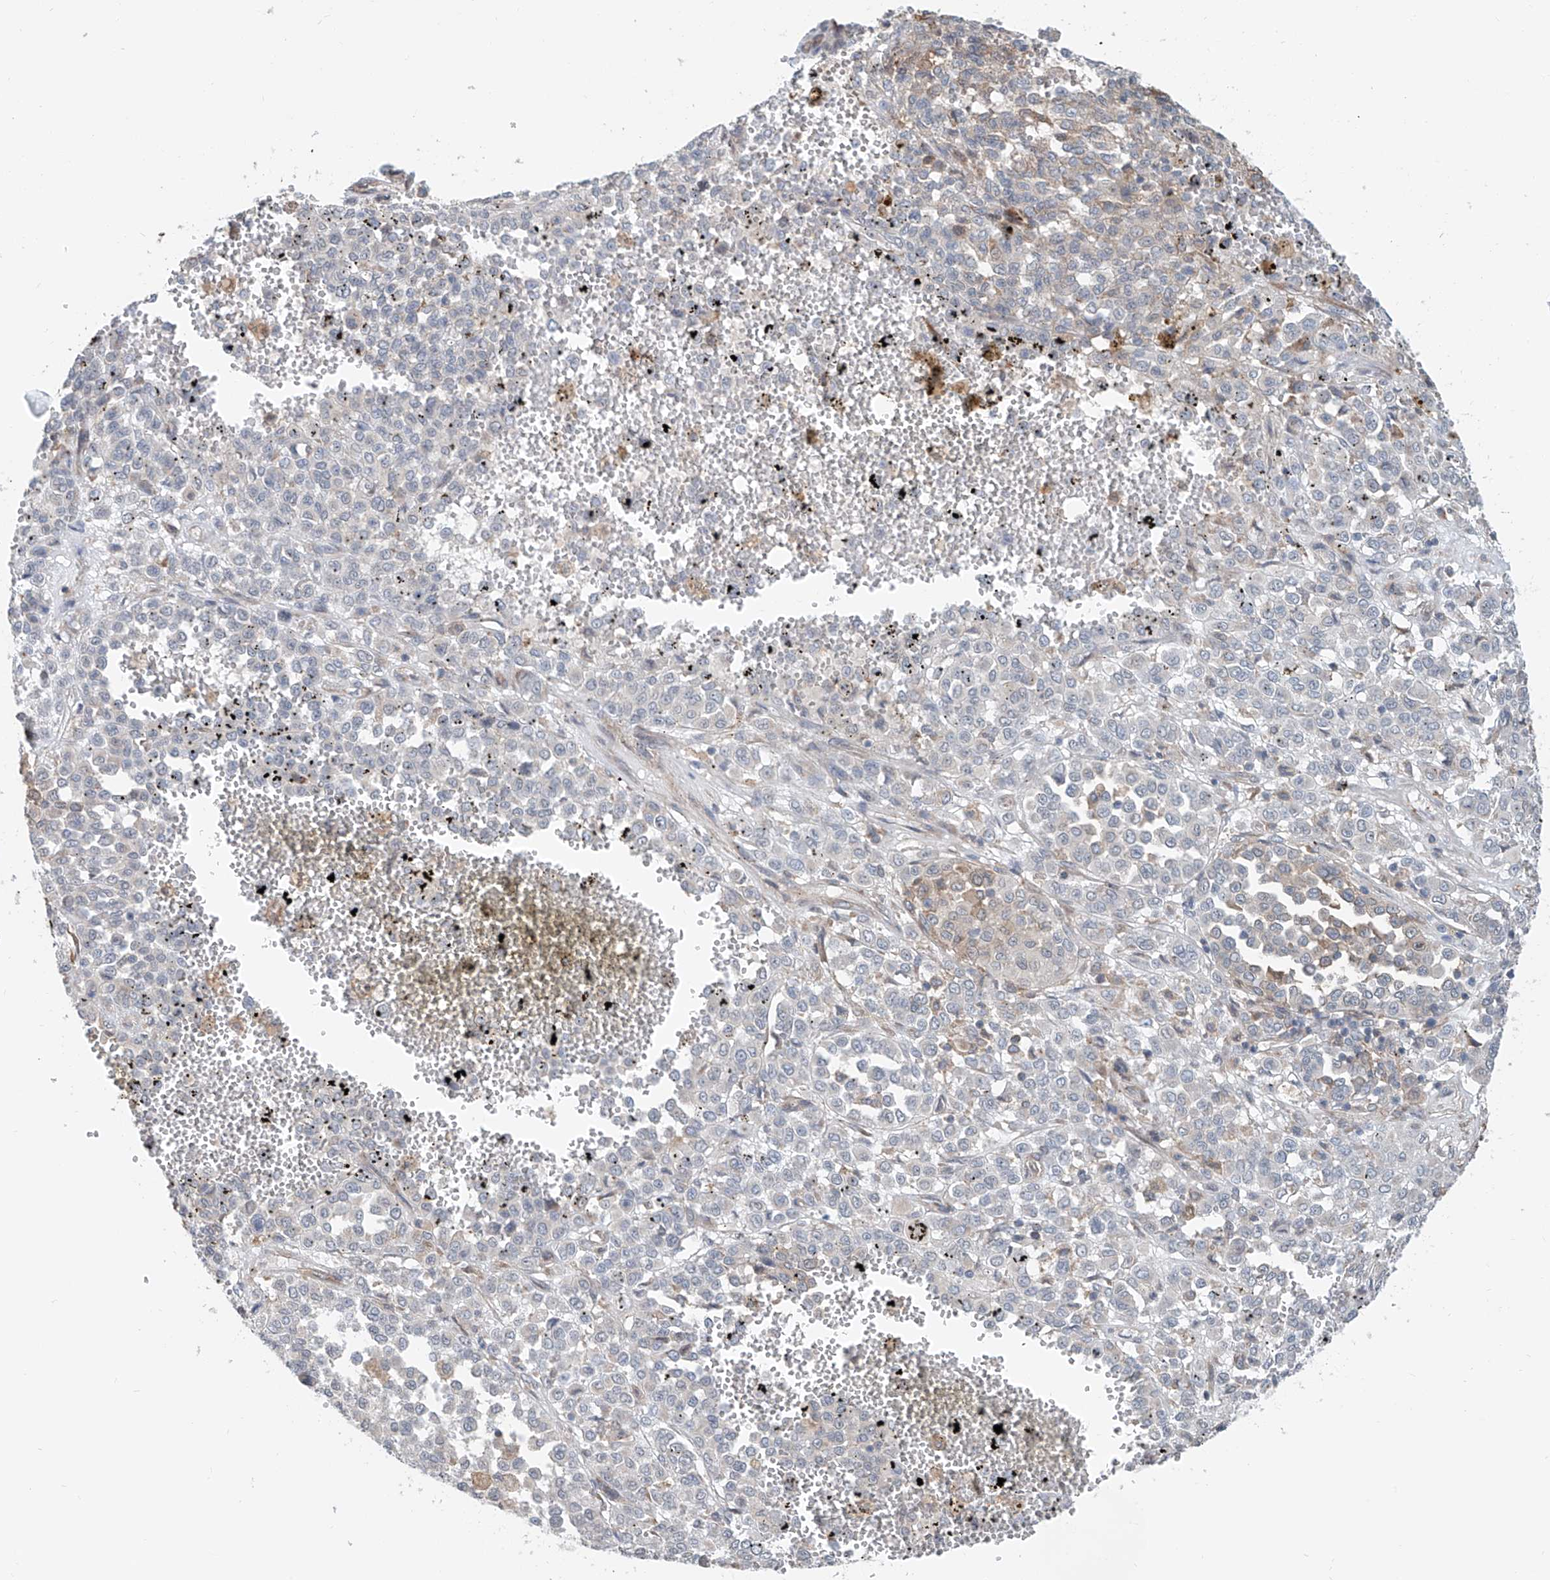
{"staining": {"intensity": "negative", "quantity": "none", "location": "none"}, "tissue": "melanoma", "cell_type": "Tumor cells", "image_type": "cancer", "snomed": [{"axis": "morphology", "description": "Malignant melanoma, Metastatic site"}, {"axis": "topography", "description": "Pancreas"}], "caption": "Tumor cells show no significant staining in melanoma.", "gene": "KCNK10", "patient": {"sex": "female", "age": 30}}